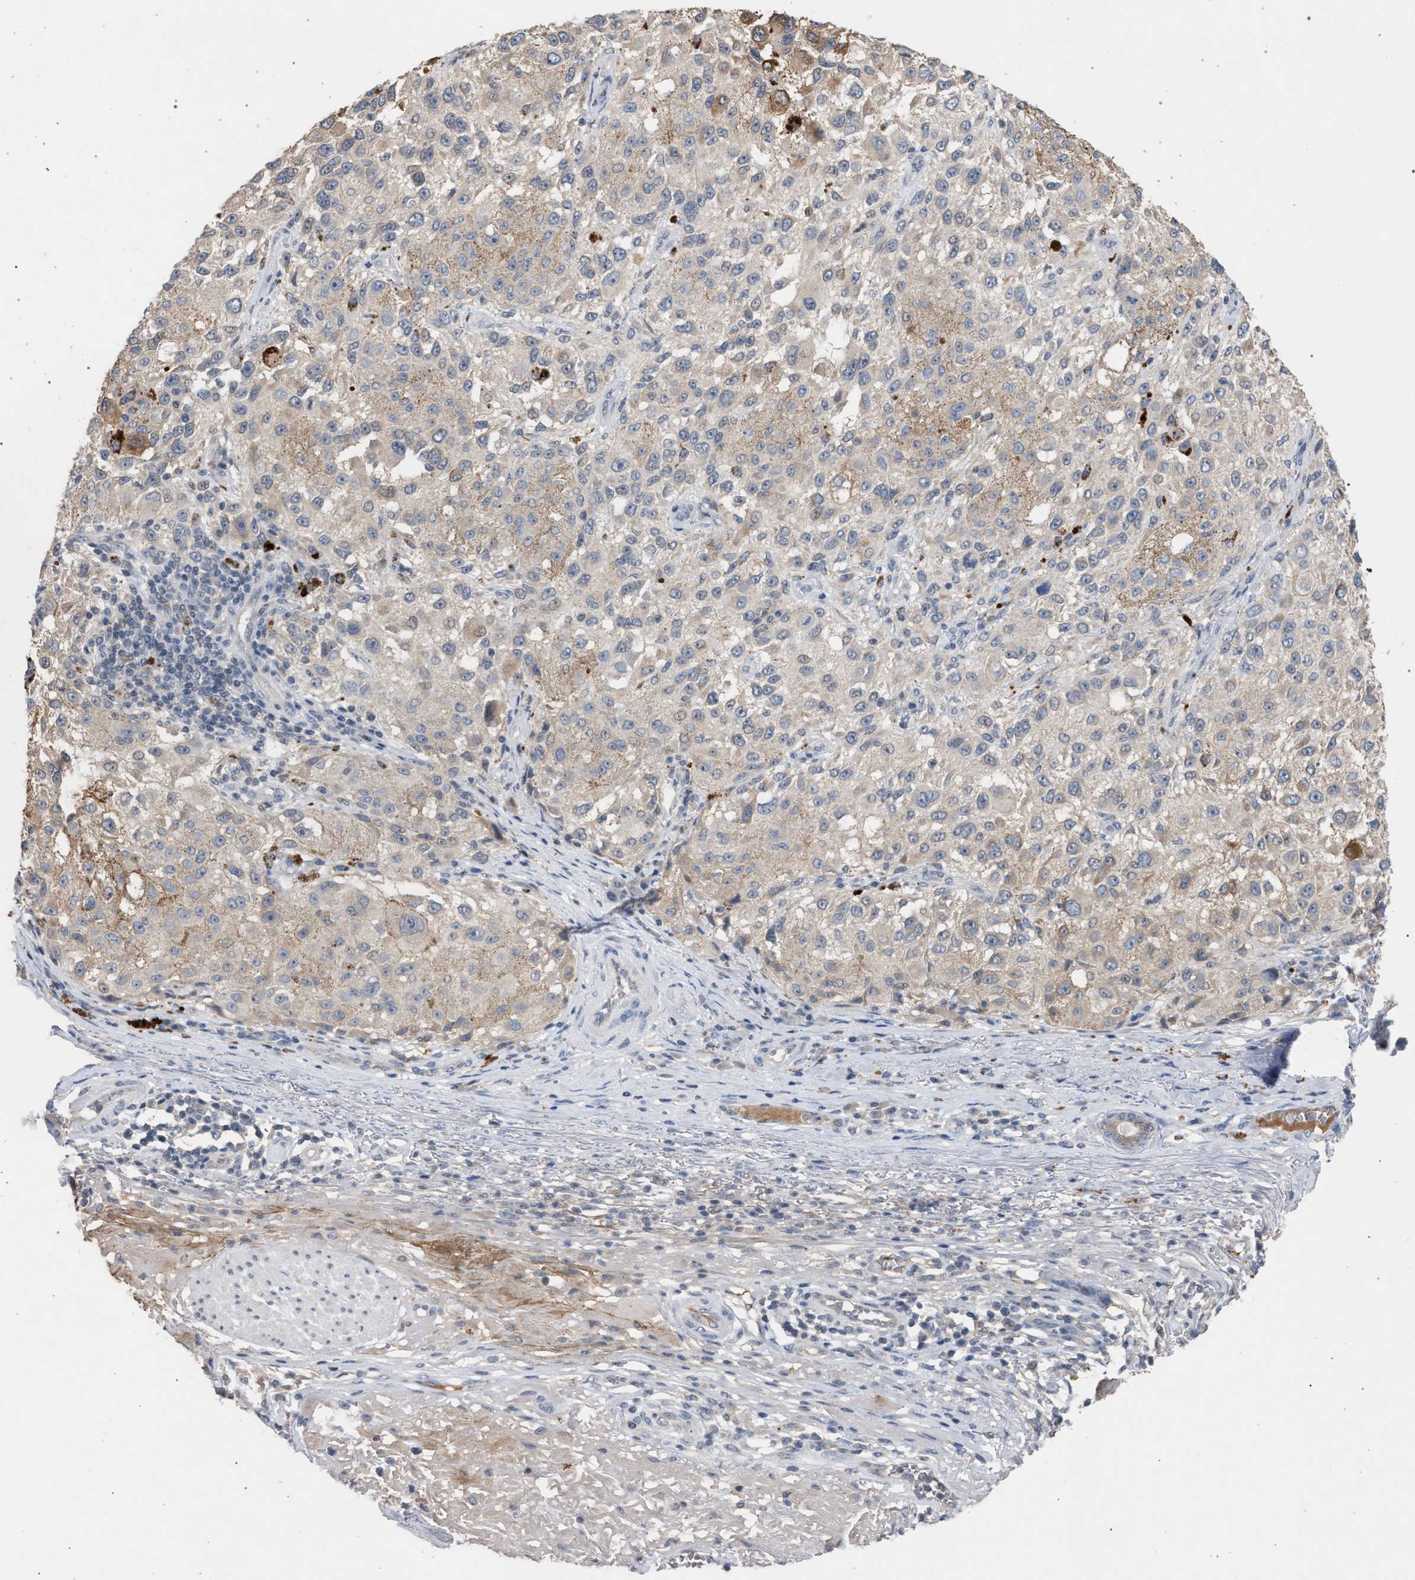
{"staining": {"intensity": "weak", "quantity": "<25%", "location": "cytoplasmic/membranous"}, "tissue": "melanoma", "cell_type": "Tumor cells", "image_type": "cancer", "snomed": [{"axis": "morphology", "description": "Necrosis, NOS"}, {"axis": "morphology", "description": "Malignant melanoma, NOS"}, {"axis": "topography", "description": "Skin"}], "caption": "Malignant melanoma stained for a protein using IHC shows no staining tumor cells.", "gene": "TECPR1", "patient": {"sex": "female", "age": 87}}